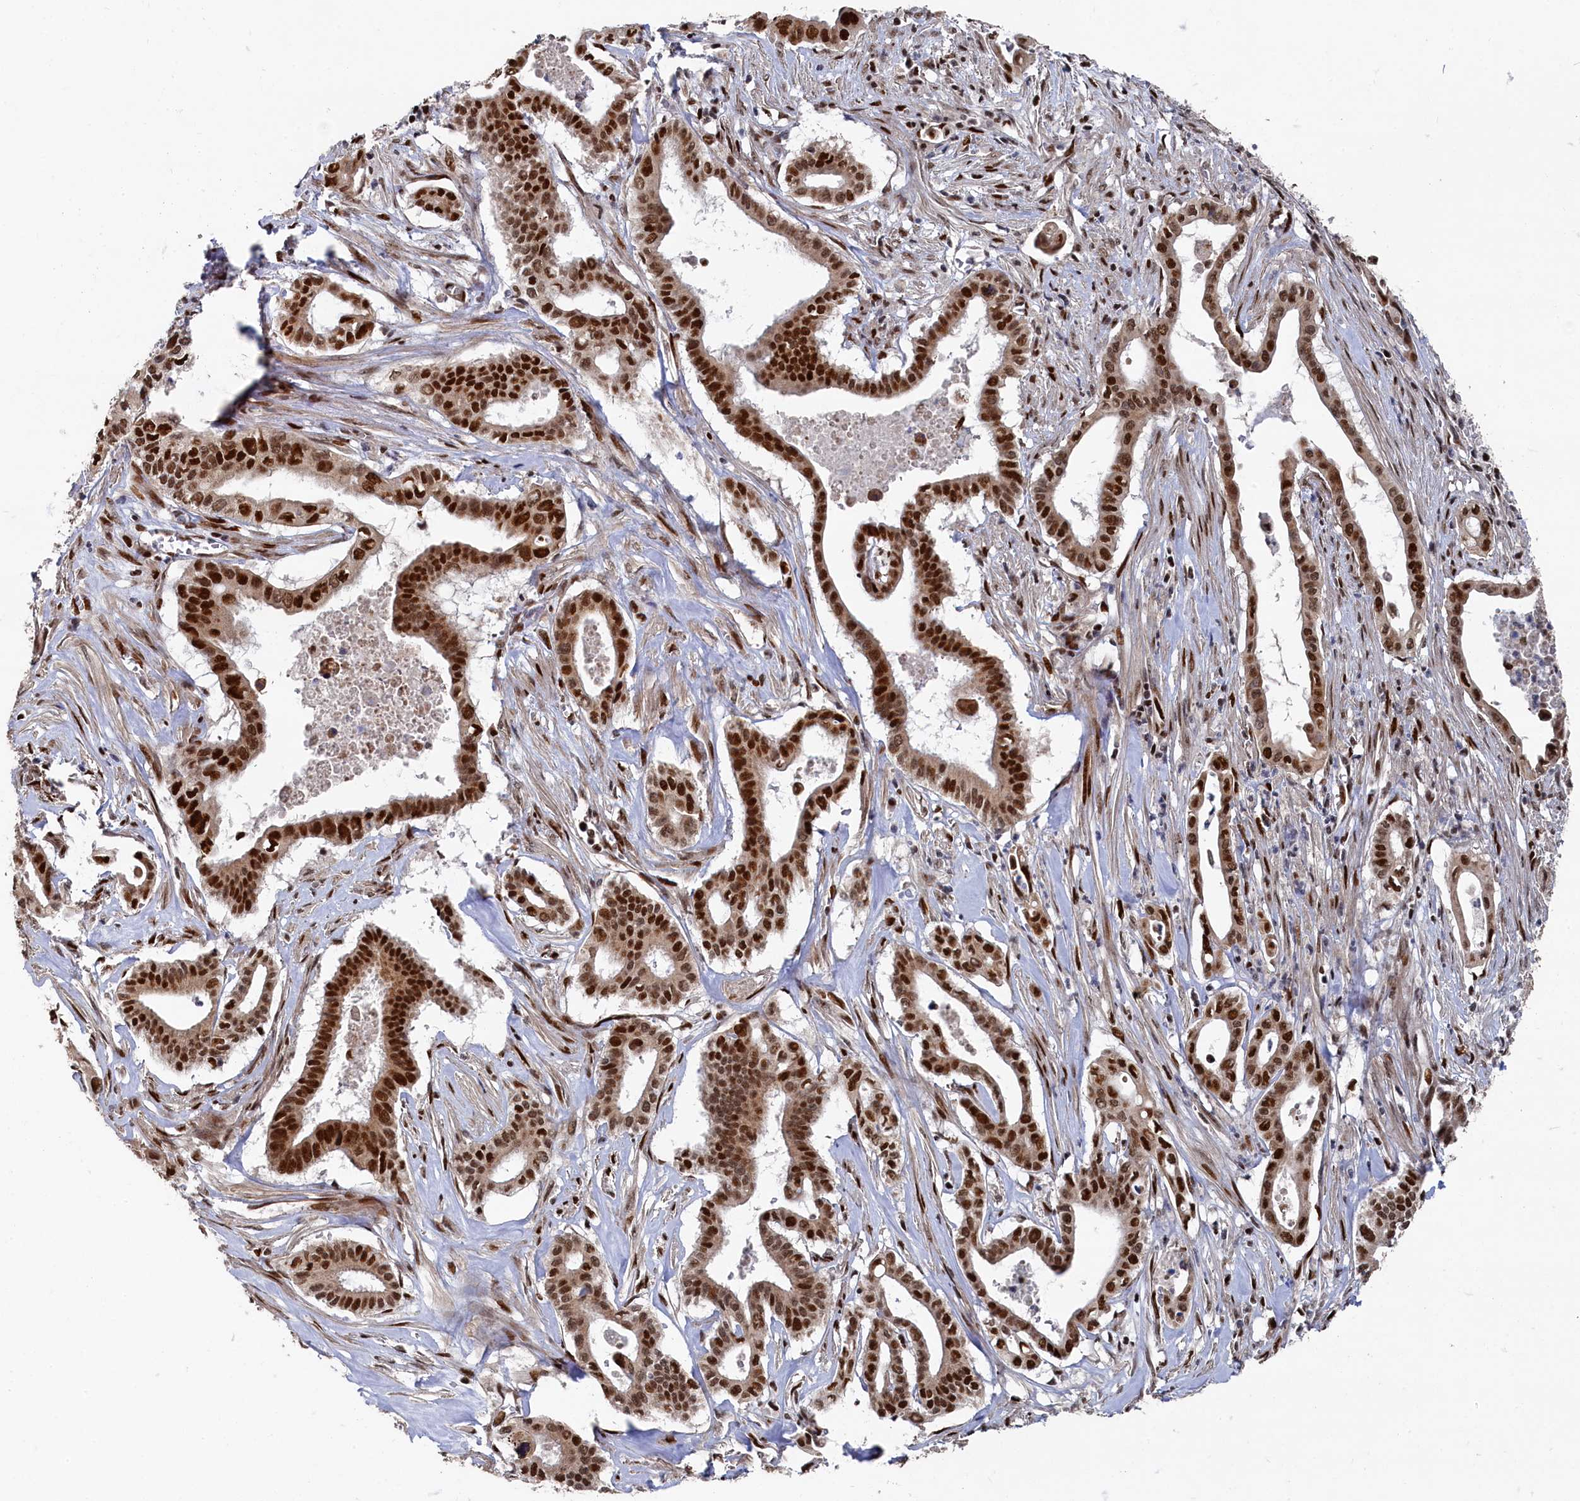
{"staining": {"intensity": "strong", "quantity": ">75%", "location": "cytoplasmic/membranous,nuclear"}, "tissue": "pancreatic cancer", "cell_type": "Tumor cells", "image_type": "cancer", "snomed": [{"axis": "morphology", "description": "Adenocarcinoma, NOS"}, {"axis": "topography", "description": "Pancreas"}], "caption": "Immunohistochemistry (IHC) (DAB (3,3'-diaminobenzidine)) staining of pancreatic adenocarcinoma reveals strong cytoplasmic/membranous and nuclear protein positivity in approximately >75% of tumor cells.", "gene": "BUB3", "patient": {"sex": "female", "age": 77}}